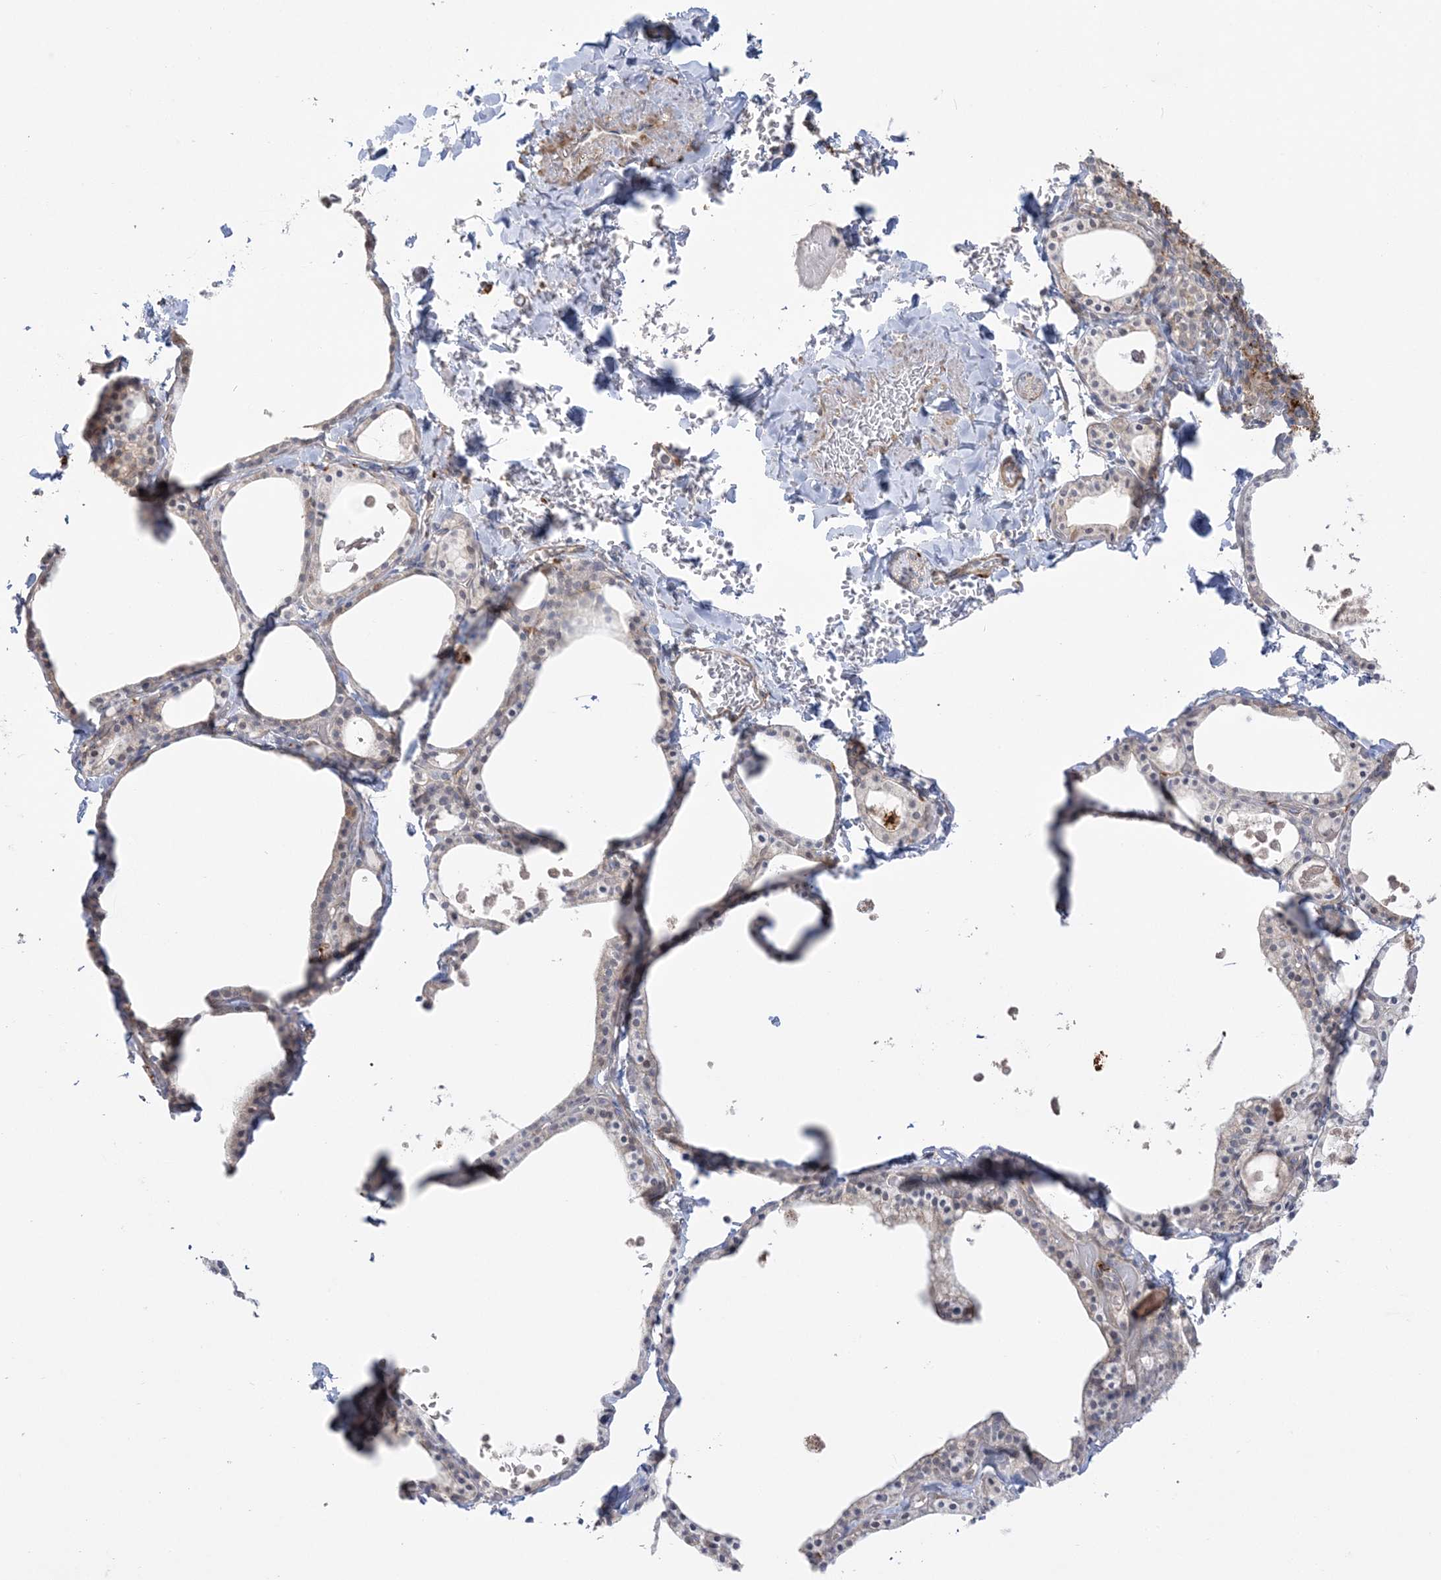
{"staining": {"intensity": "weak", "quantity": "<25%", "location": "cytoplasmic/membranous"}, "tissue": "thyroid gland", "cell_type": "Glandular cells", "image_type": "normal", "snomed": [{"axis": "morphology", "description": "Normal tissue, NOS"}, {"axis": "topography", "description": "Thyroid gland"}], "caption": "High power microscopy photomicrograph of an IHC photomicrograph of benign thyroid gland, revealing no significant positivity in glandular cells. (DAB immunohistochemistry visualized using brightfield microscopy, high magnification).", "gene": "HAAO", "patient": {"sex": "male", "age": 56}}